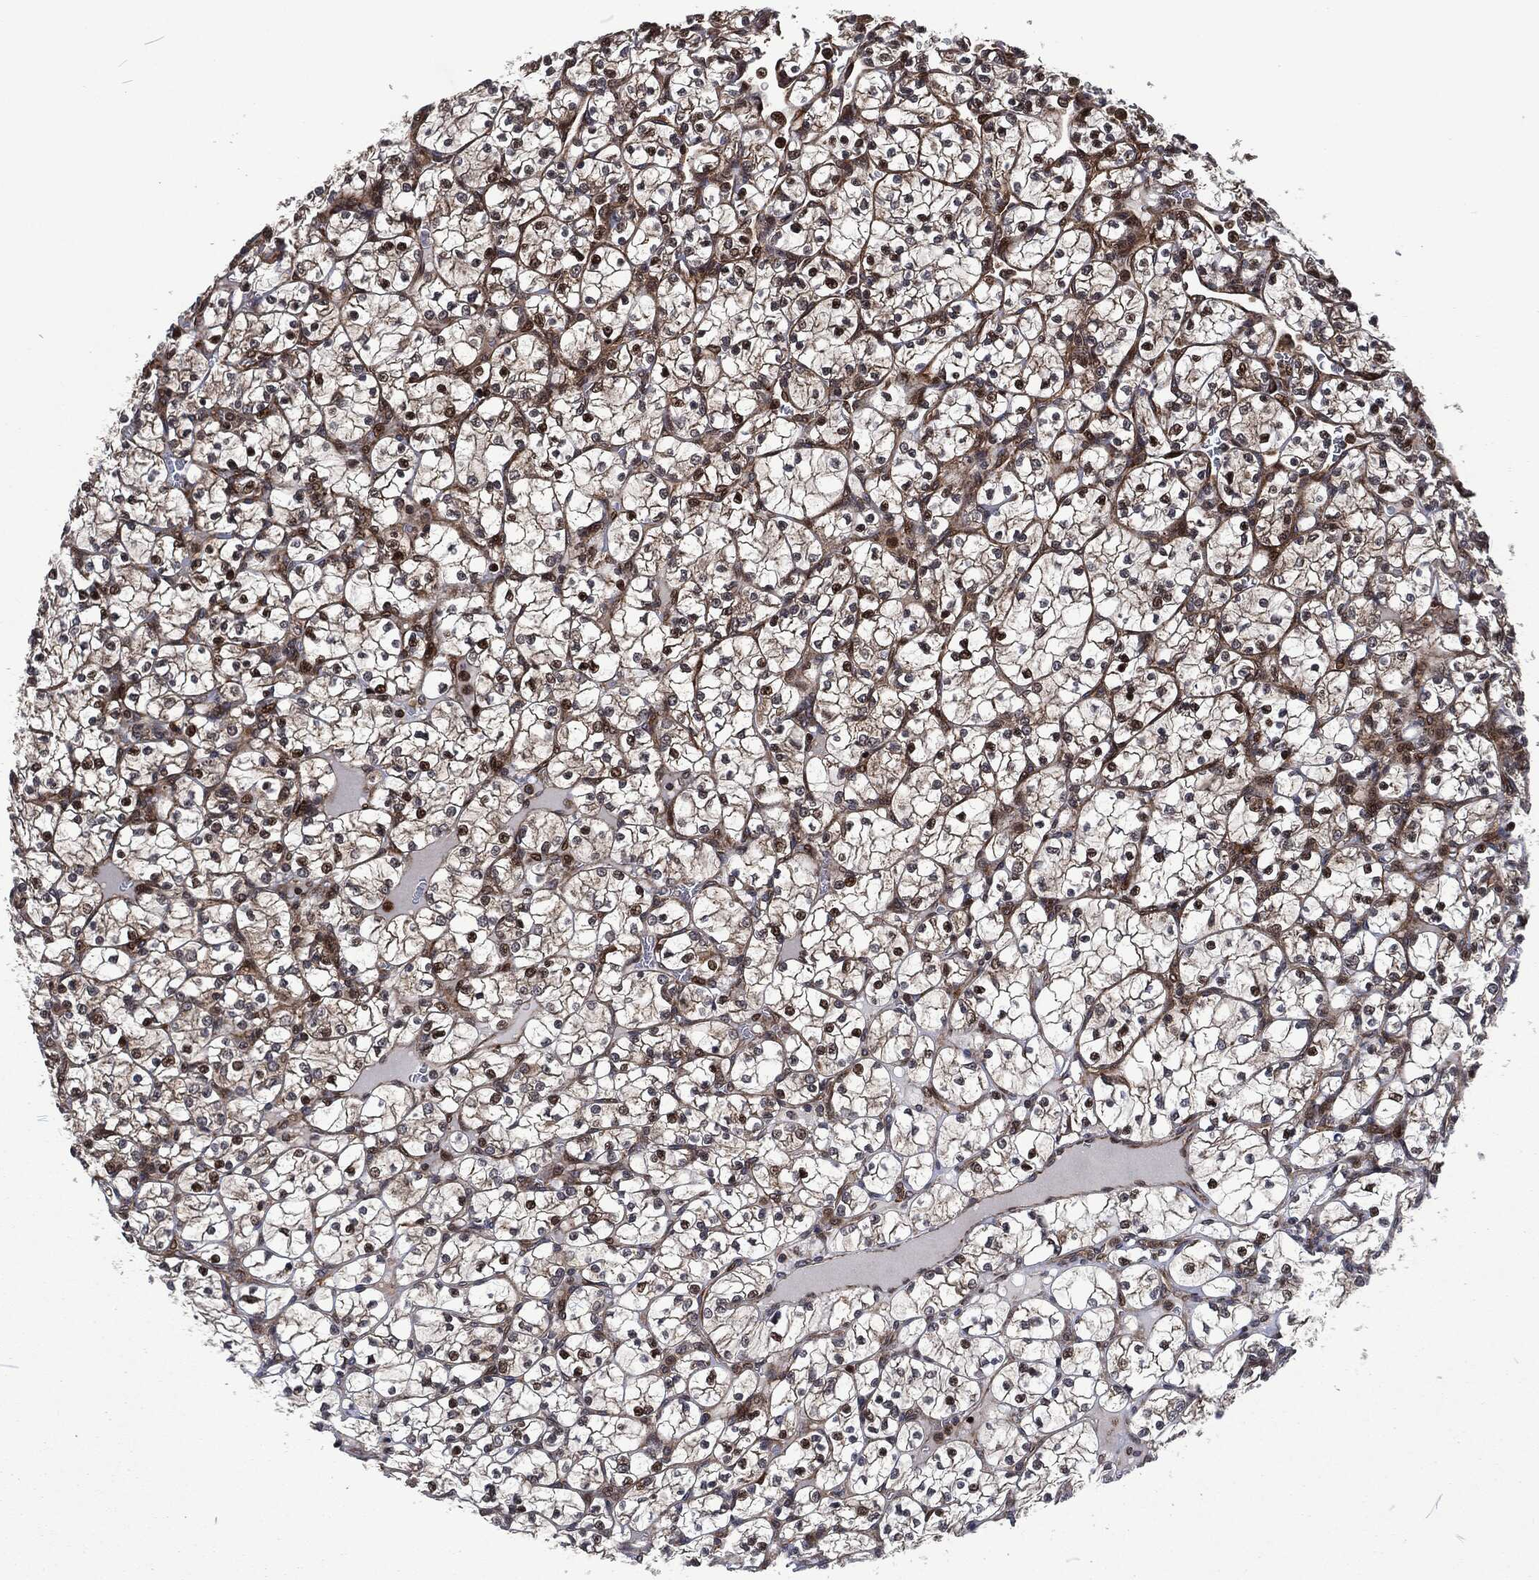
{"staining": {"intensity": "moderate", "quantity": ">75%", "location": "cytoplasmic/membranous"}, "tissue": "renal cancer", "cell_type": "Tumor cells", "image_type": "cancer", "snomed": [{"axis": "morphology", "description": "Adenocarcinoma, NOS"}, {"axis": "topography", "description": "Kidney"}], "caption": "An image of human renal cancer stained for a protein displays moderate cytoplasmic/membranous brown staining in tumor cells. The staining was performed using DAB, with brown indicating positive protein expression. Nuclei are stained blue with hematoxylin.", "gene": "CMPK2", "patient": {"sex": "female", "age": 89}}